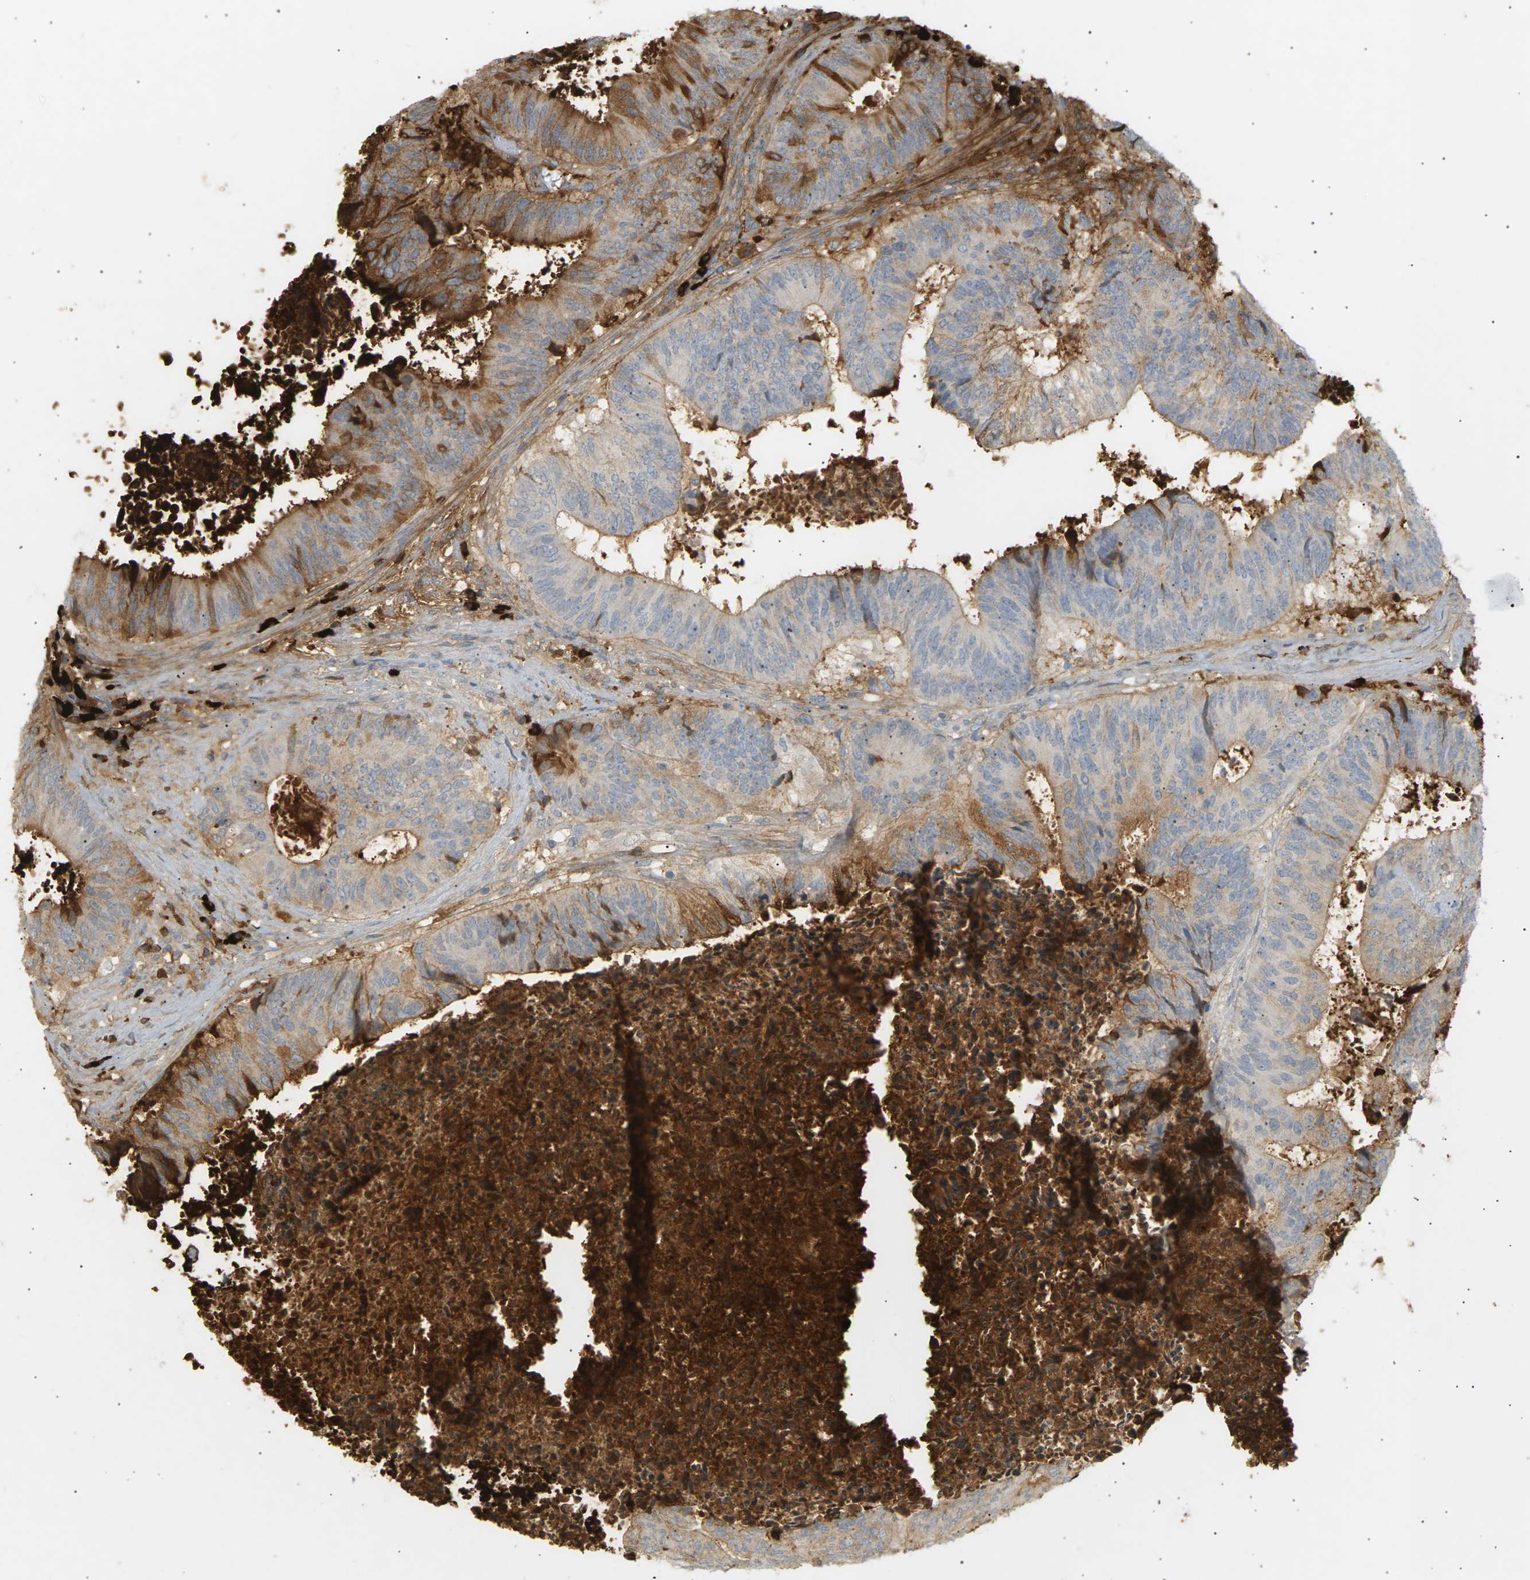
{"staining": {"intensity": "moderate", "quantity": "<25%", "location": "cytoplasmic/membranous"}, "tissue": "colorectal cancer", "cell_type": "Tumor cells", "image_type": "cancer", "snomed": [{"axis": "morphology", "description": "Adenocarcinoma, NOS"}, {"axis": "topography", "description": "Rectum"}], "caption": "Immunohistochemical staining of human colorectal cancer (adenocarcinoma) displays low levels of moderate cytoplasmic/membranous positivity in approximately <25% of tumor cells. (DAB (3,3'-diaminobenzidine) IHC, brown staining for protein, blue staining for nuclei).", "gene": "IGLC3", "patient": {"sex": "male", "age": 72}}